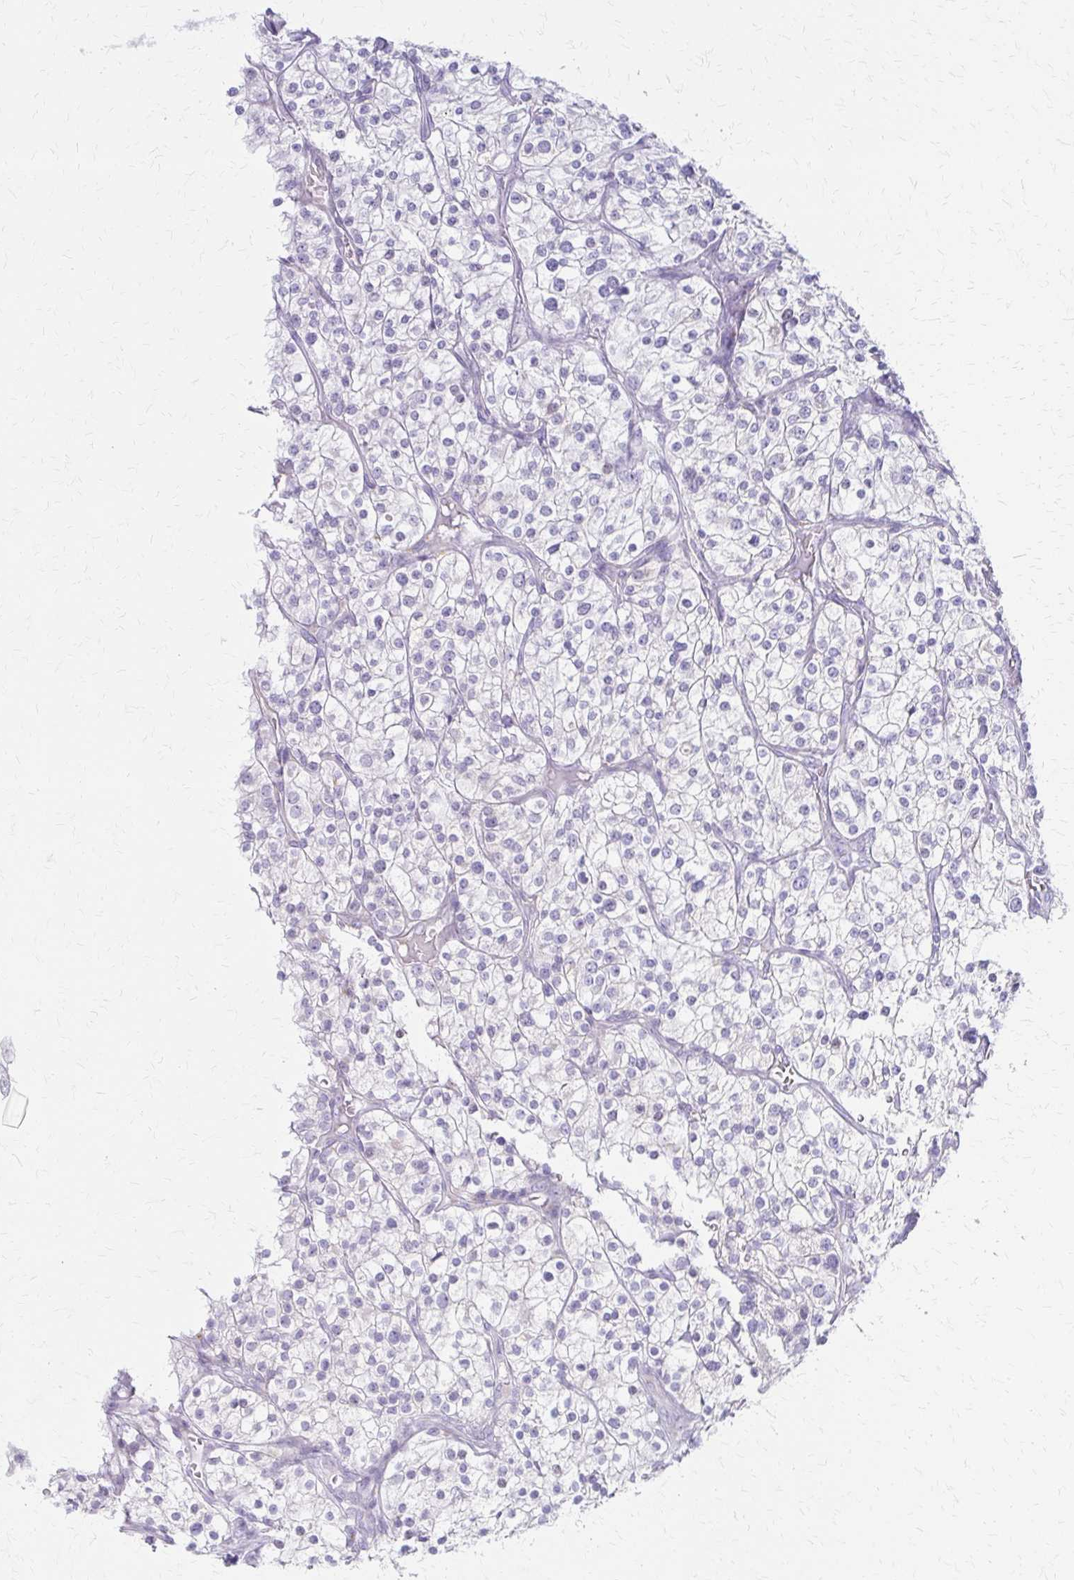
{"staining": {"intensity": "negative", "quantity": "none", "location": "none"}, "tissue": "renal cancer", "cell_type": "Tumor cells", "image_type": "cancer", "snomed": [{"axis": "morphology", "description": "Adenocarcinoma, NOS"}, {"axis": "topography", "description": "Kidney"}], "caption": "Tumor cells show no significant protein expression in renal adenocarcinoma.", "gene": "IVL", "patient": {"sex": "male", "age": 80}}